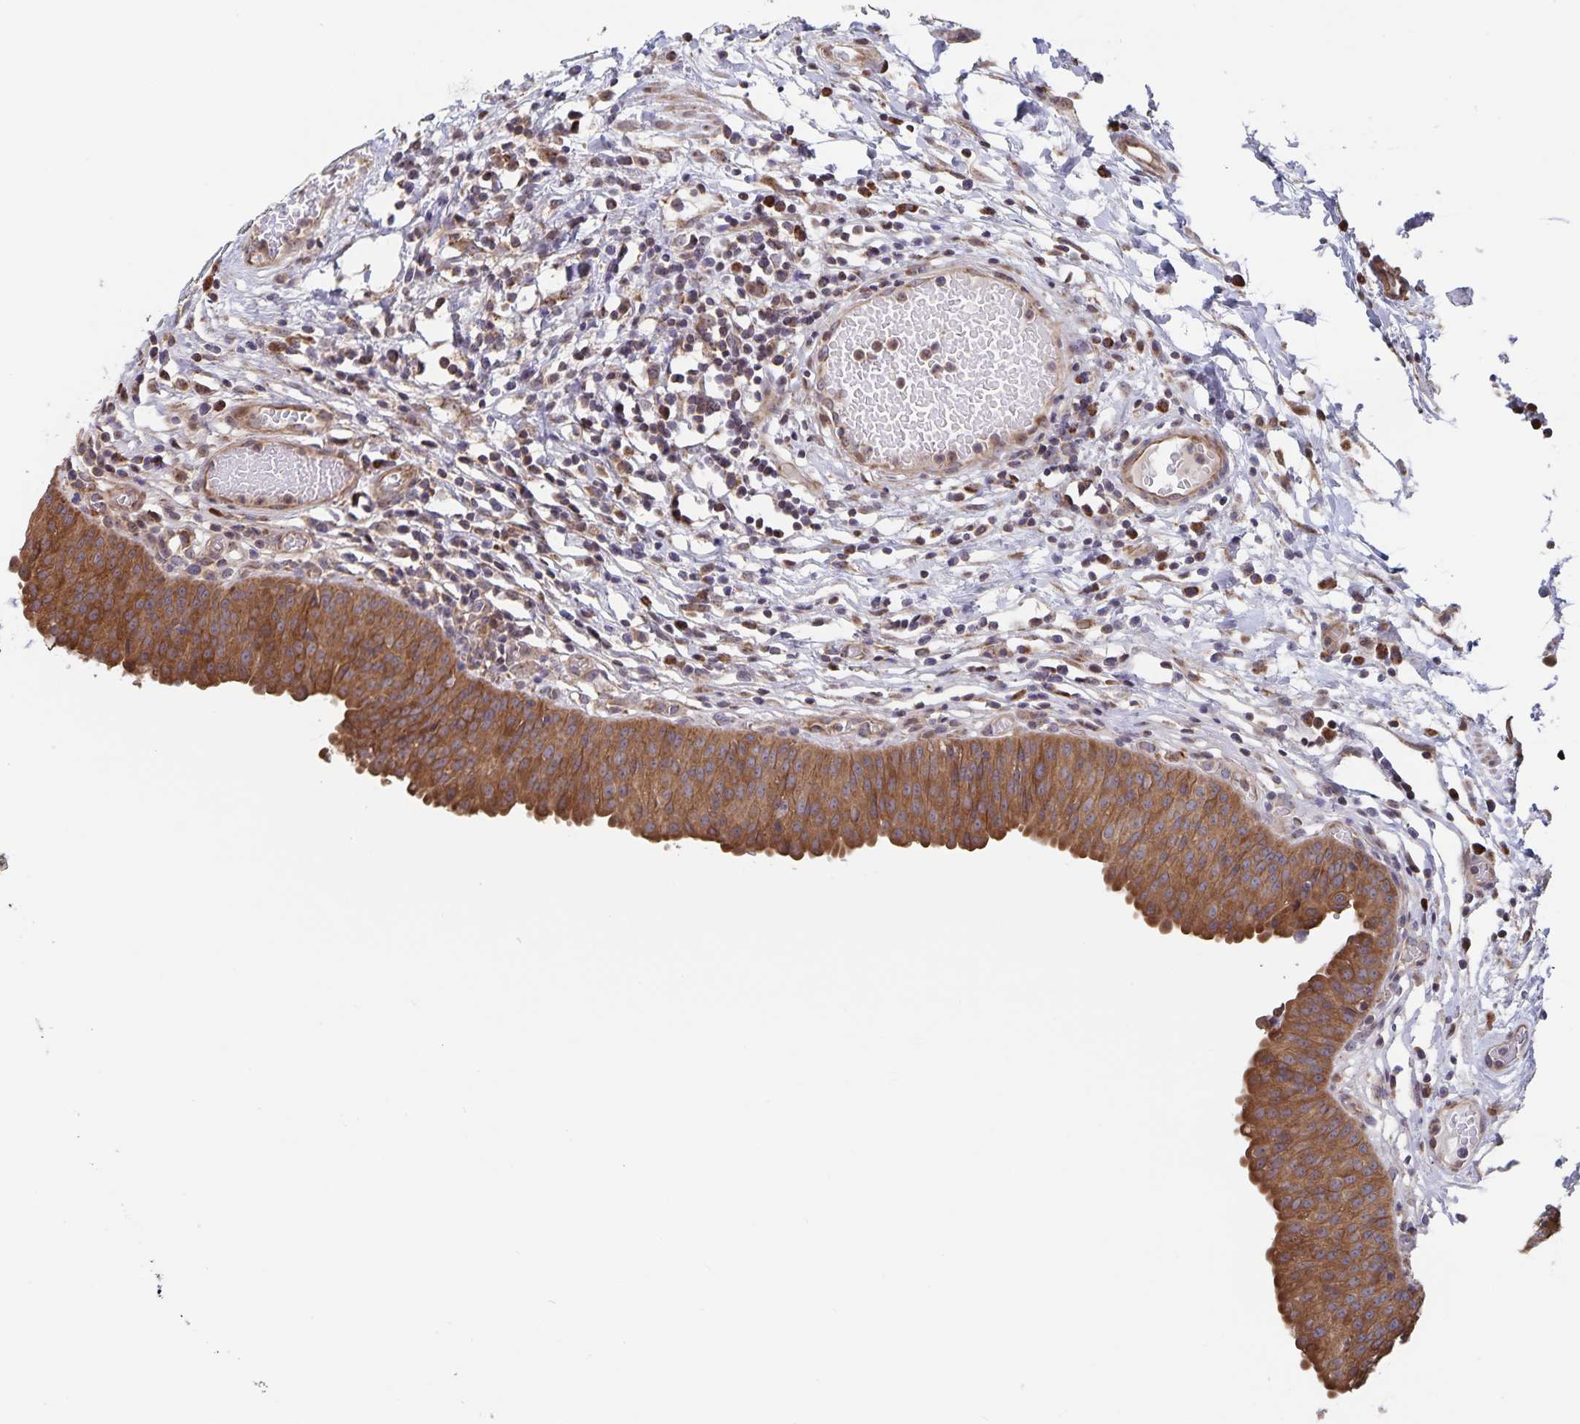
{"staining": {"intensity": "strong", "quantity": ">75%", "location": "cytoplasmic/membranous"}, "tissue": "urinary bladder", "cell_type": "Urothelial cells", "image_type": "normal", "snomed": [{"axis": "morphology", "description": "Normal tissue, NOS"}, {"axis": "topography", "description": "Urinary bladder"}], "caption": "Protein staining reveals strong cytoplasmic/membranous positivity in approximately >75% of urothelial cells in unremarkable urinary bladder. The staining was performed using DAB (3,3'-diaminobenzidine), with brown indicating positive protein expression. Nuclei are stained blue with hematoxylin.", "gene": "ACACA", "patient": {"sex": "male", "age": 64}}